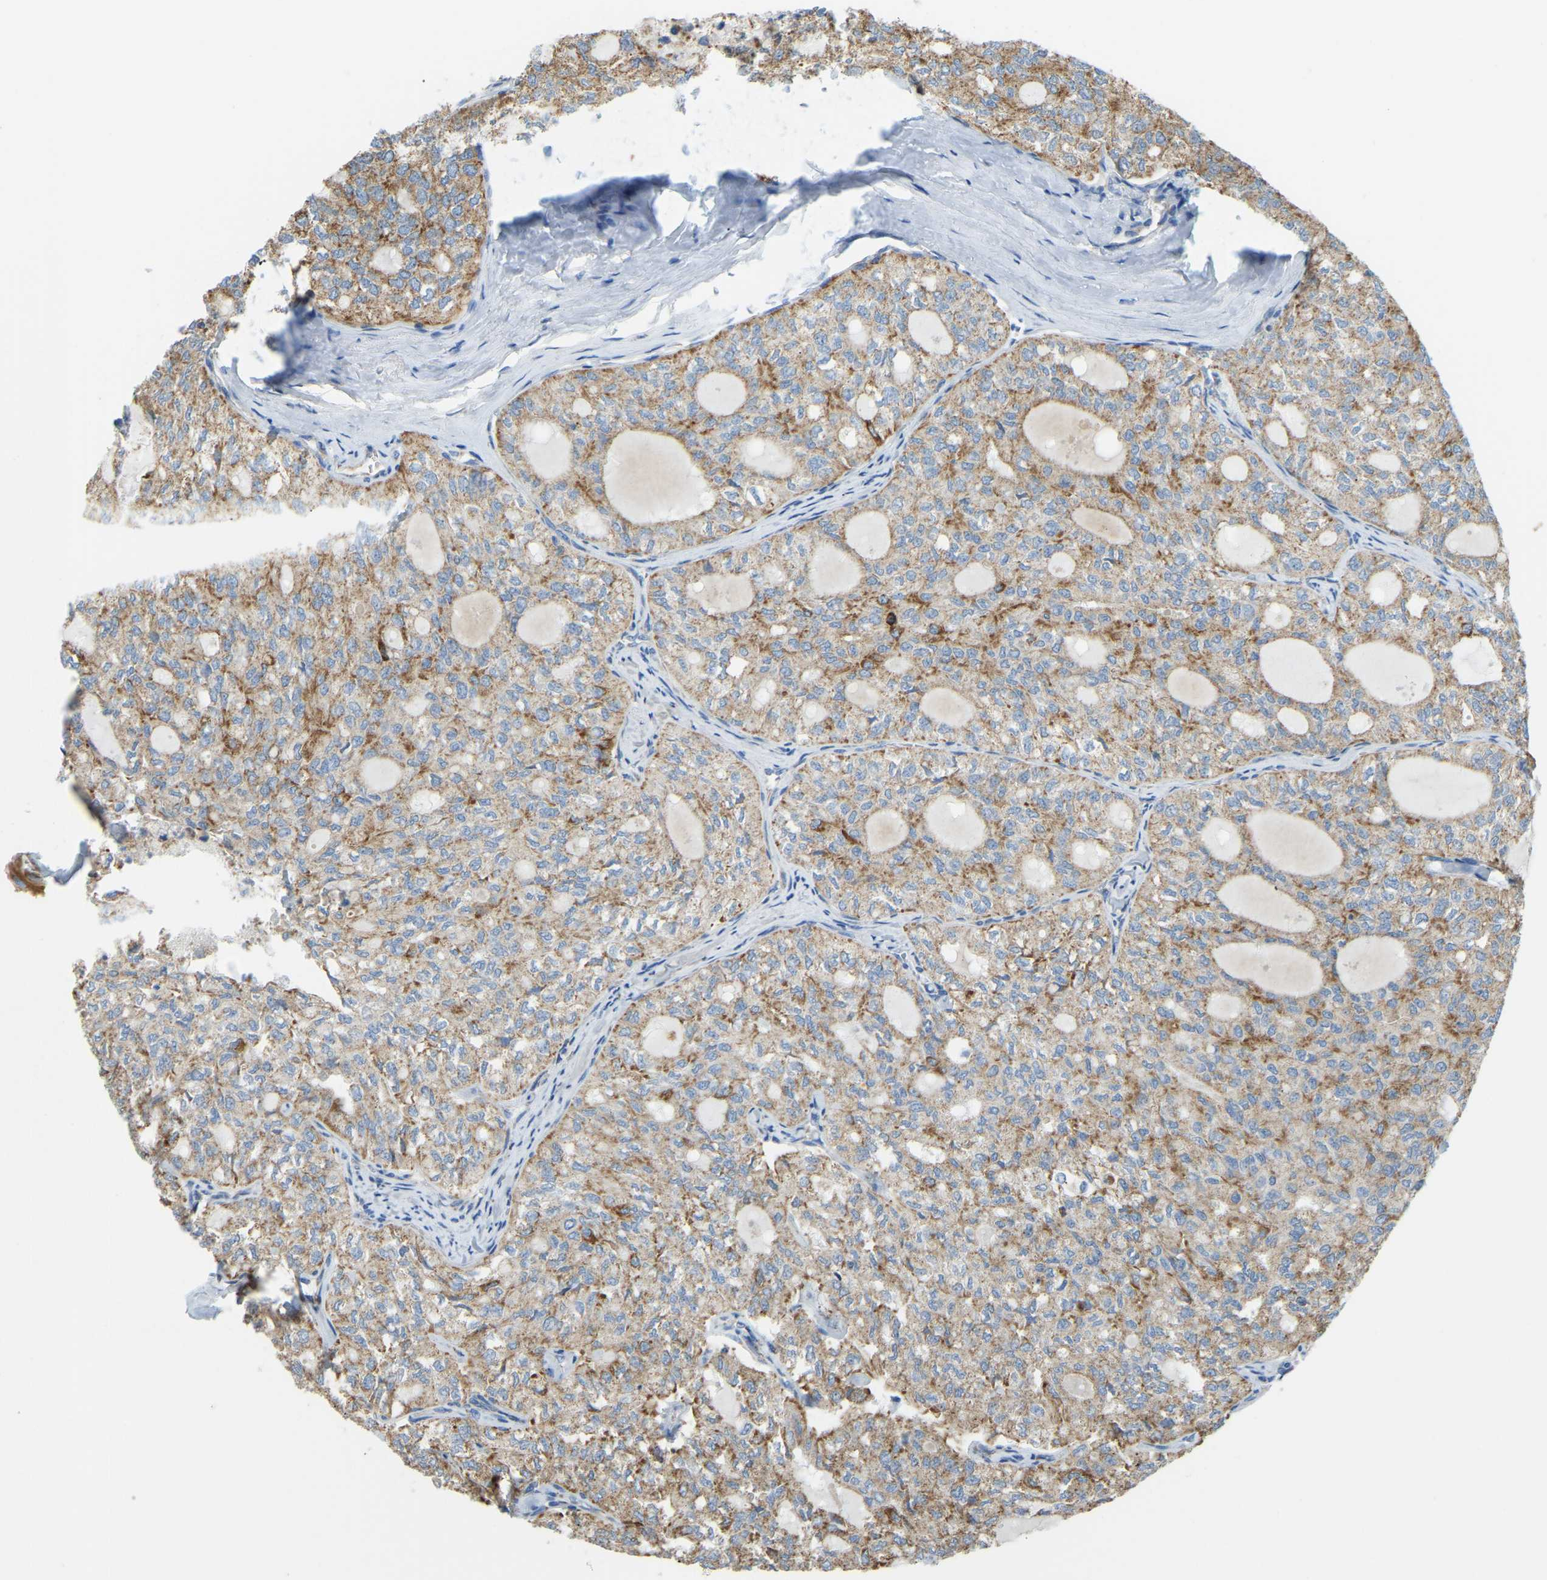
{"staining": {"intensity": "moderate", "quantity": ">75%", "location": "cytoplasmic/membranous"}, "tissue": "thyroid cancer", "cell_type": "Tumor cells", "image_type": "cancer", "snomed": [{"axis": "morphology", "description": "Follicular adenoma carcinoma, NOS"}, {"axis": "topography", "description": "Thyroid gland"}], "caption": "High-magnification brightfield microscopy of thyroid follicular adenoma carcinoma stained with DAB (brown) and counterstained with hematoxylin (blue). tumor cells exhibit moderate cytoplasmic/membranous staining is seen in approximately>75% of cells. (DAB (3,3'-diaminobenzidine) IHC with brightfield microscopy, high magnification).", "gene": "GDA", "patient": {"sex": "male", "age": 75}}